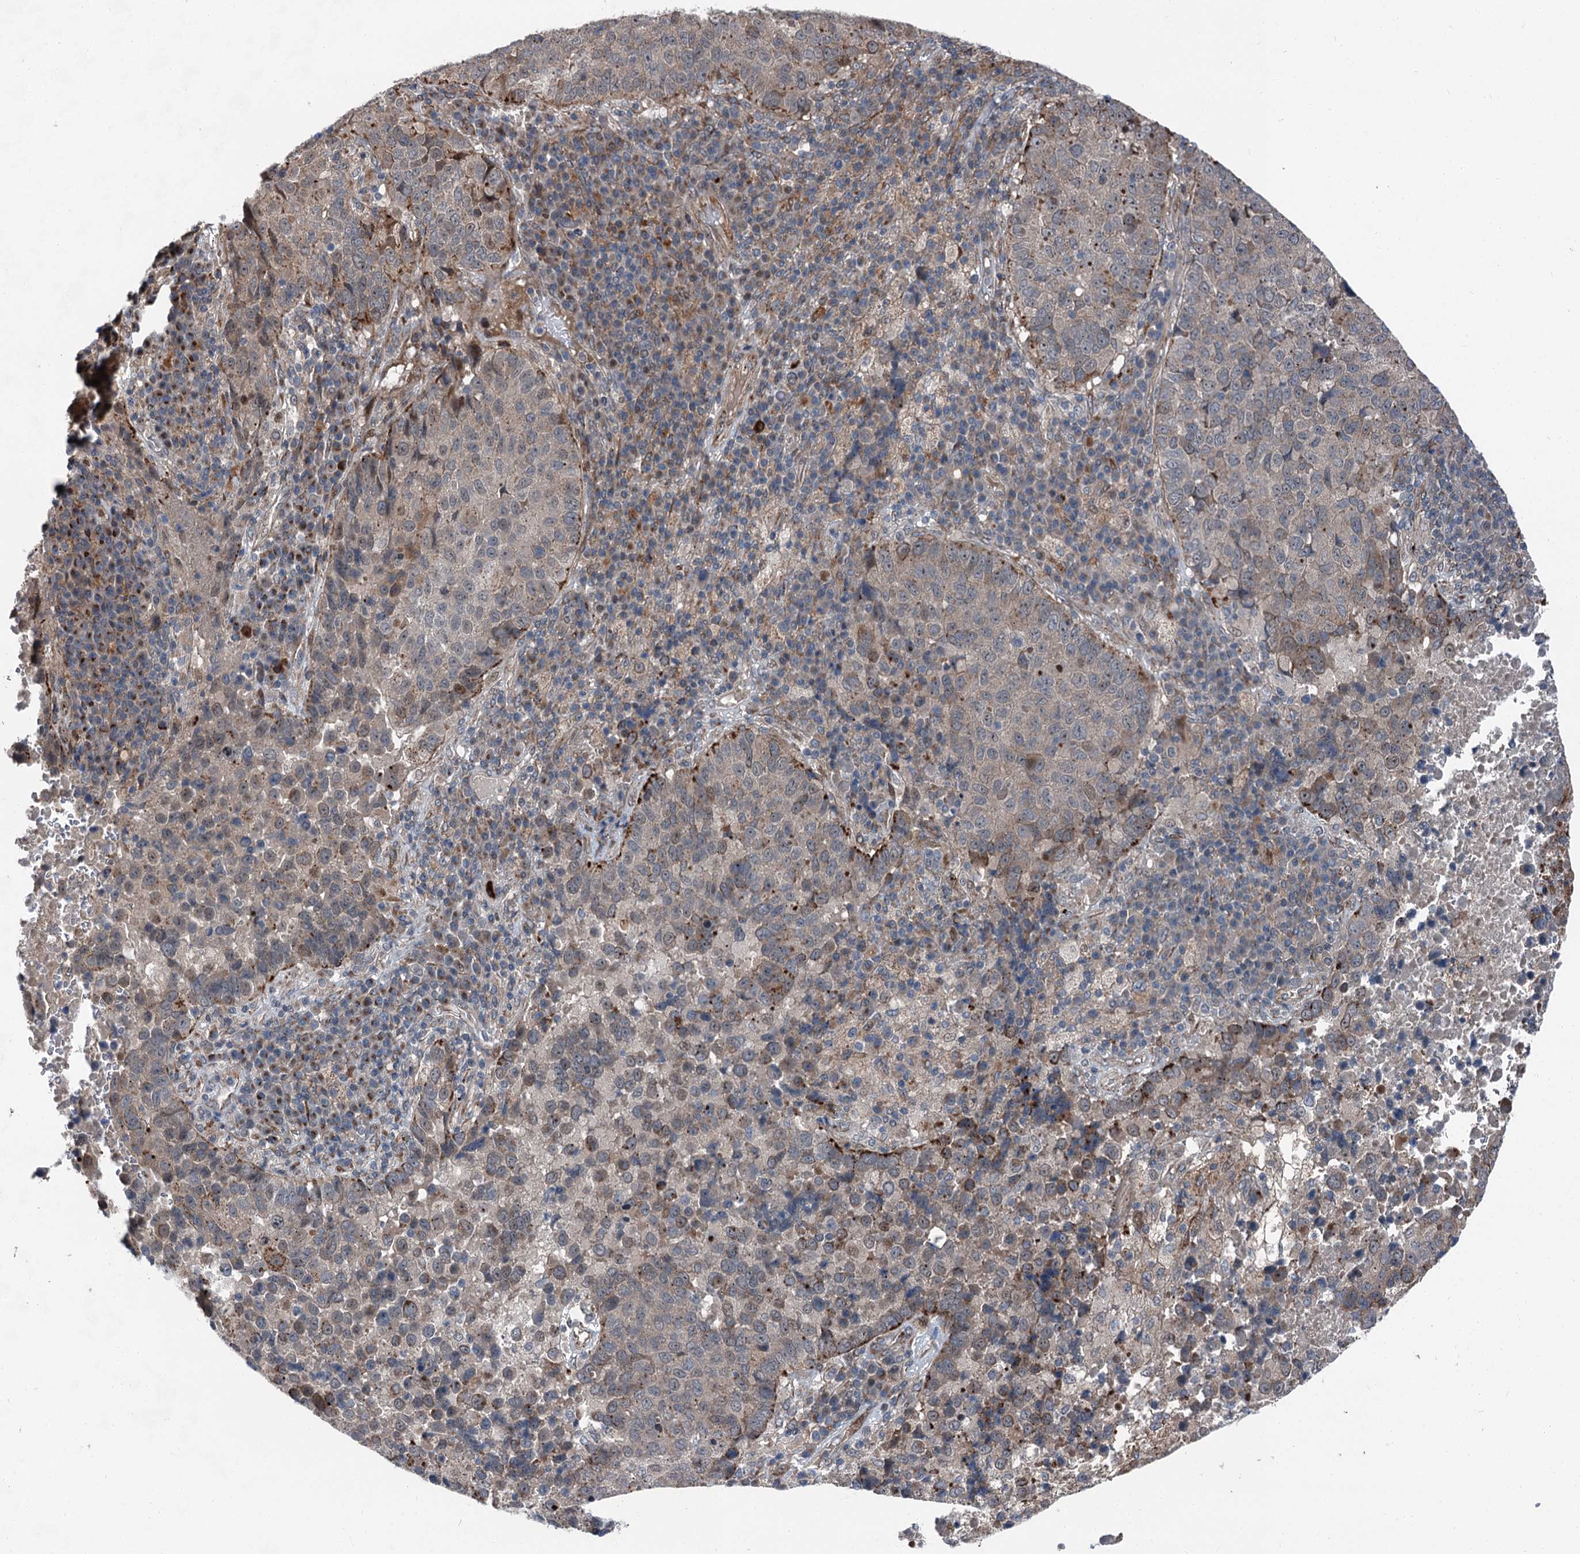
{"staining": {"intensity": "moderate", "quantity": "<25%", "location": "cytoplasmic/membranous"}, "tissue": "lung cancer", "cell_type": "Tumor cells", "image_type": "cancer", "snomed": [{"axis": "morphology", "description": "Squamous cell carcinoma, NOS"}, {"axis": "topography", "description": "Lung"}], "caption": "Lung cancer stained for a protein (brown) exhibits moderate cytoplasmic/membranous positive positivity in approximately <25% of tumor cells.", "gene": "POLR1D", "patient": {"sex": "male", "age": 73}}